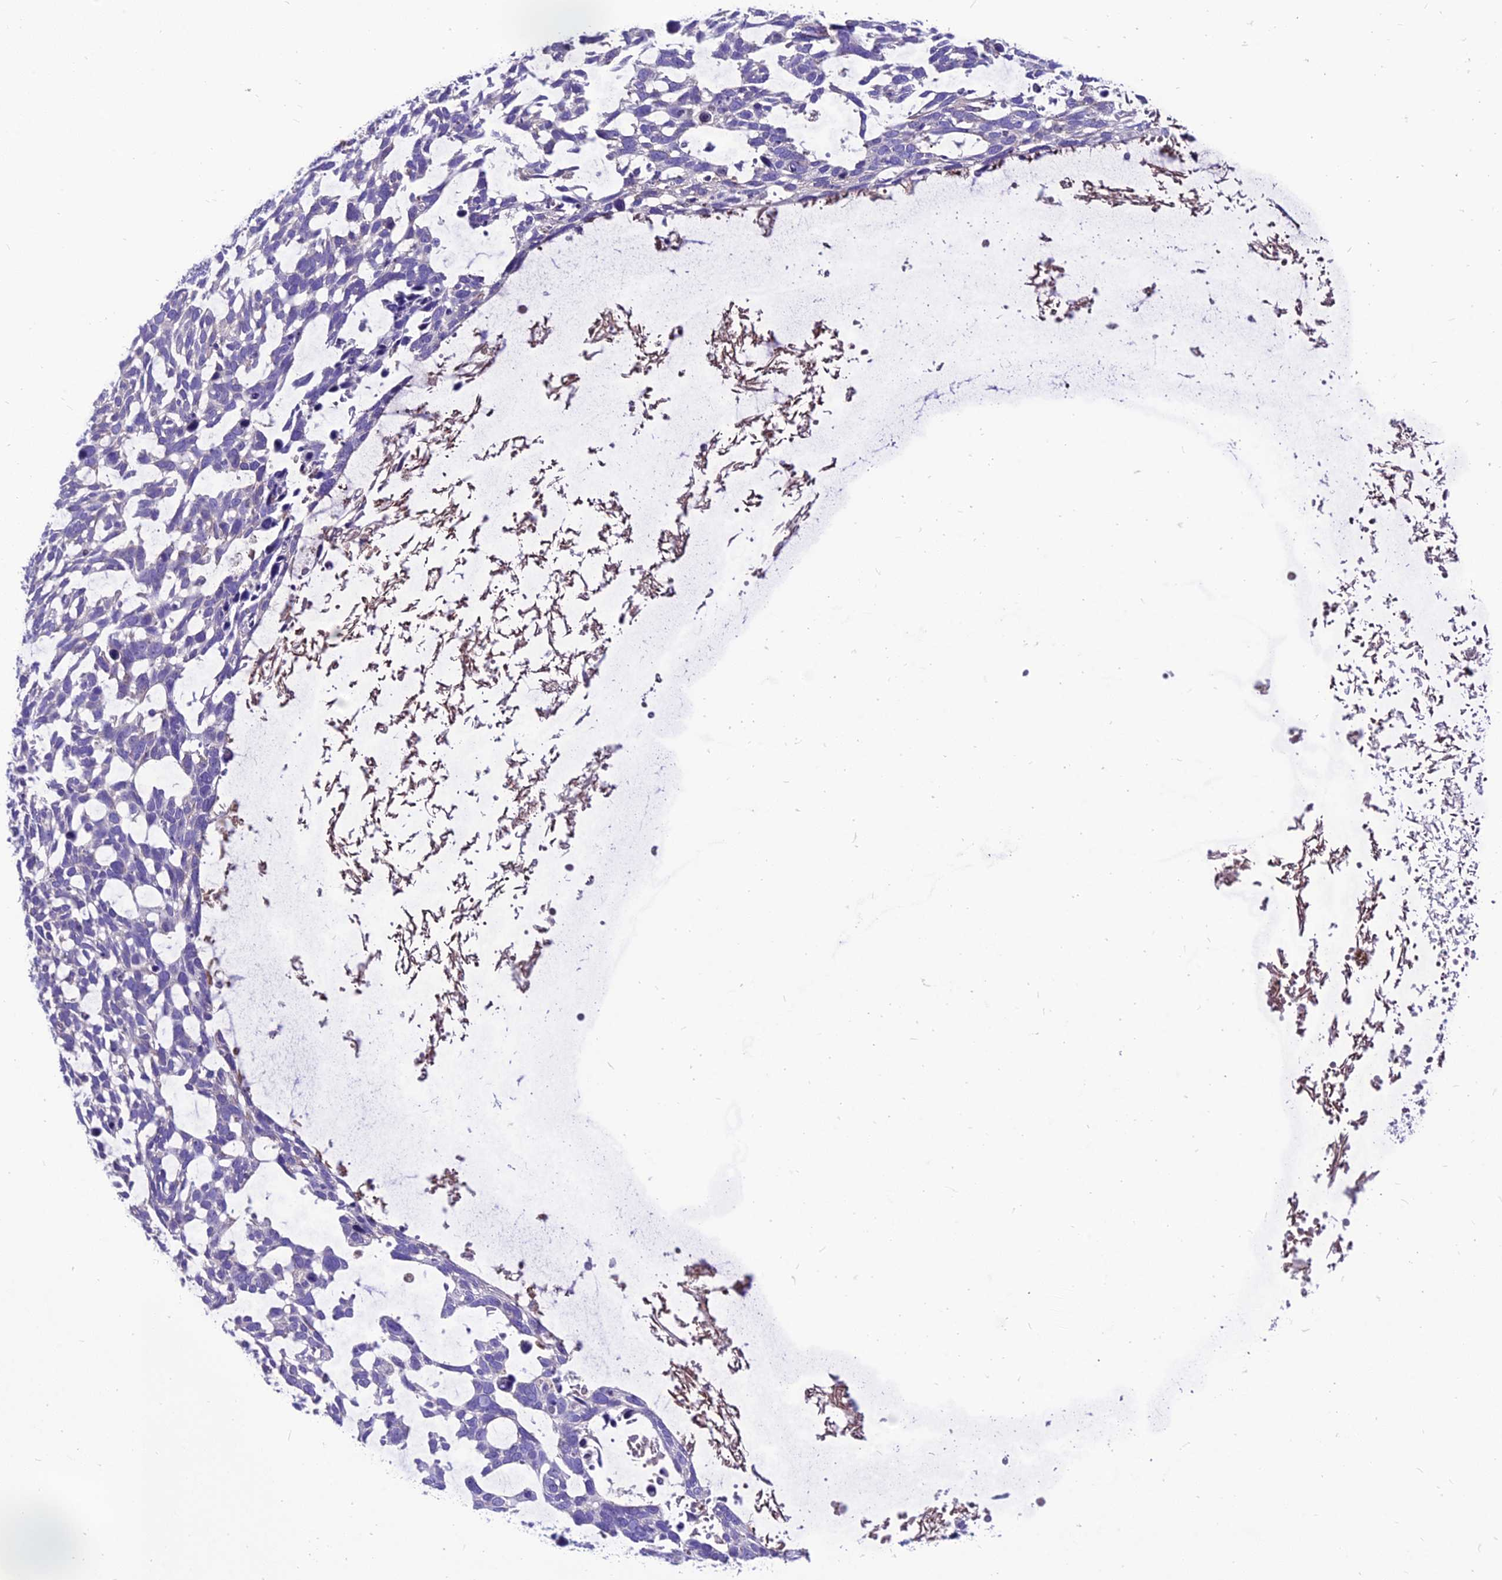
{"staining": {"intensity": "negative", "quantity": "none", "location": "none"}, "tissue": "skin cancer", "cell_type": "Tumor cells", "image_type": "cancer", "snomed": [{"axis": "morphology", "description": "Basal cell carcinoma"}, {"axis": "topography", "description": "Skin"}], "caption": "High power microscopy histopathology image of an immunohistochemistry image of skin cancer, revealing no significant positivity in tumor cells.", "gene": "TEKT3", "patient": {"sex": "male", "age": 88}}